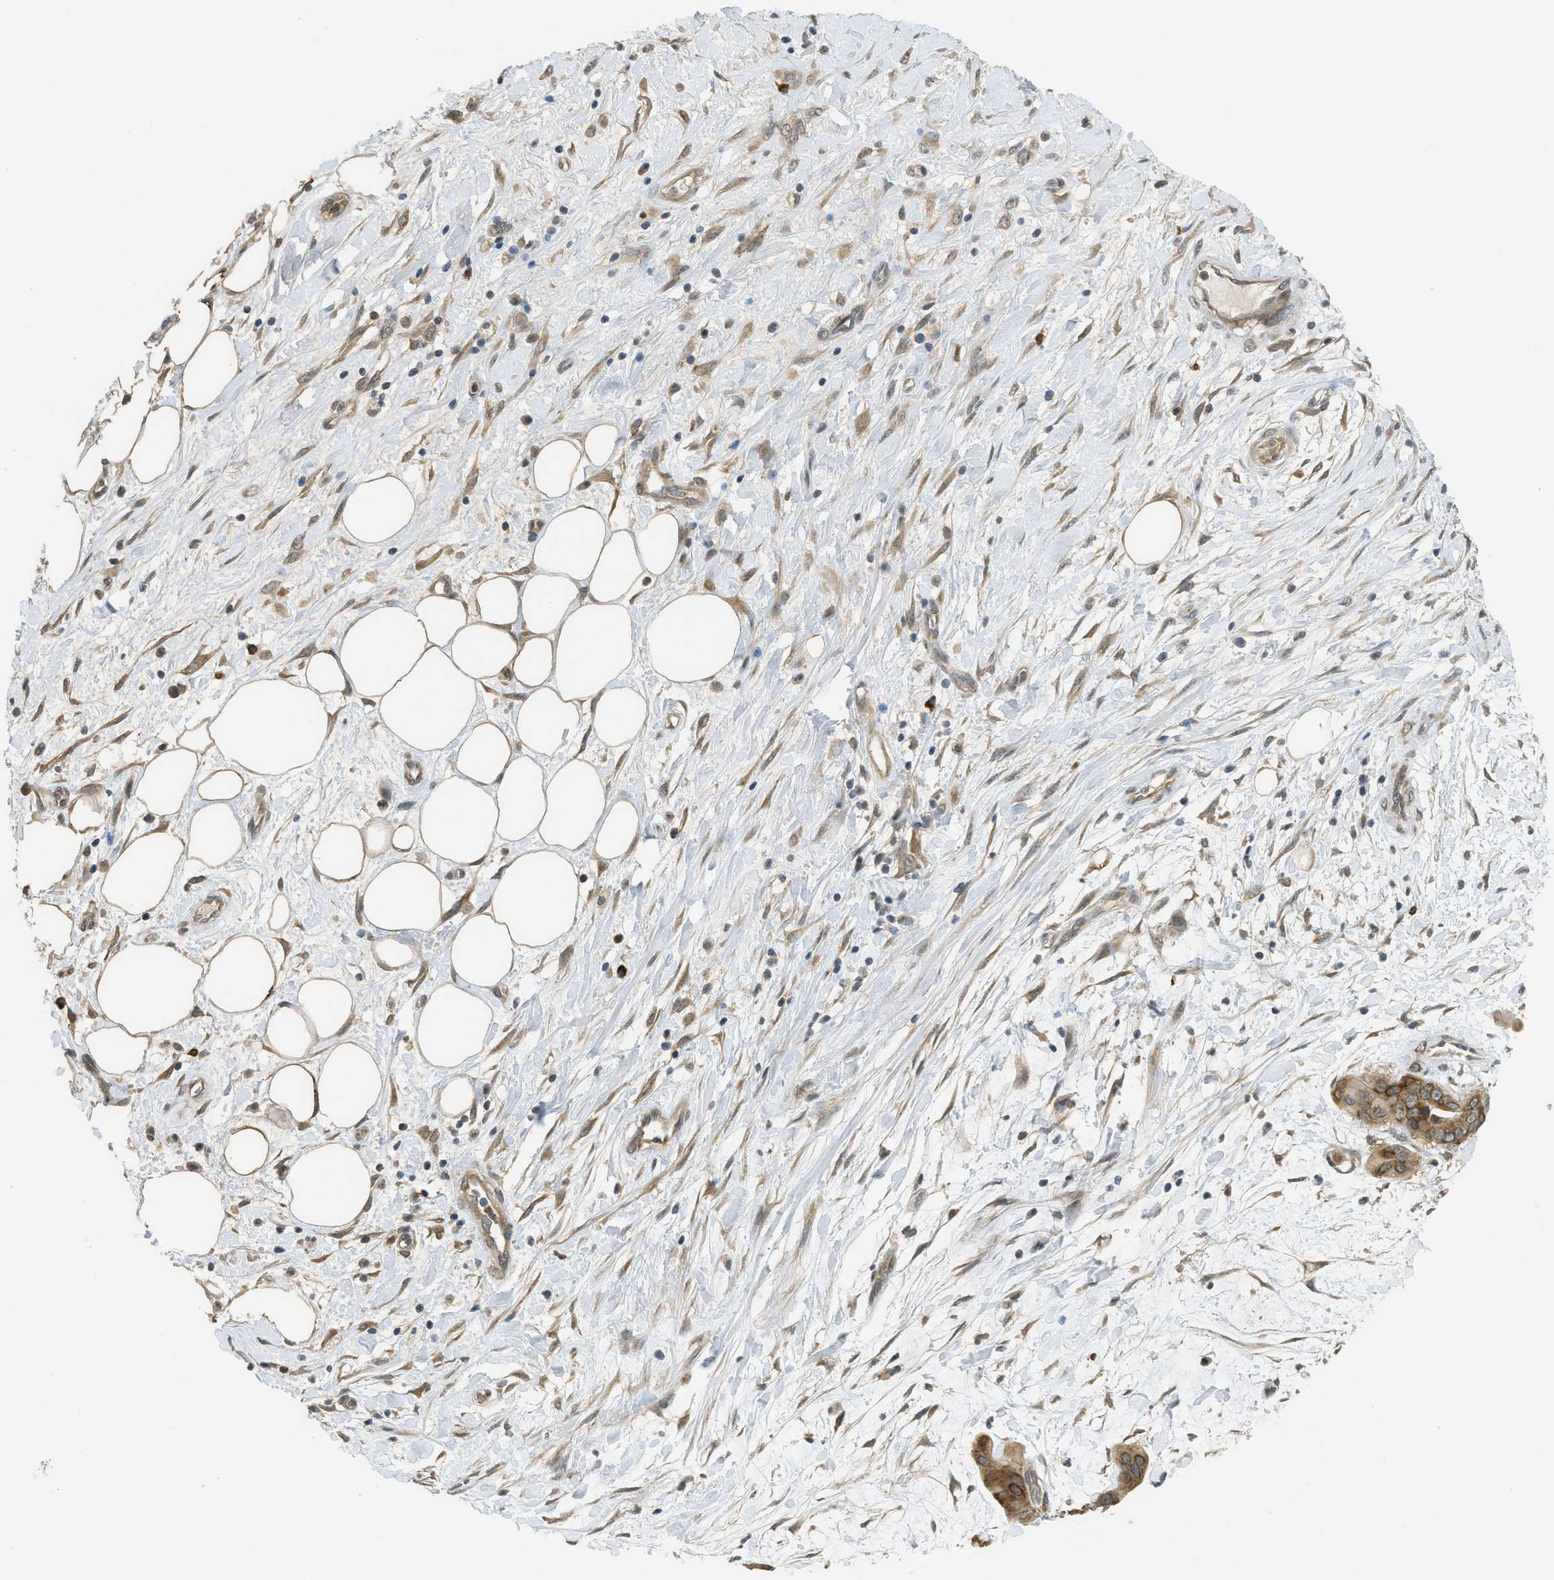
{"staining": {"intensity": "strong", "quantity": ">75%", "location": "cytoplasmic/membranous"}, "tissue": "pancreatic cancer", "cell_type": "Tumor cells", "image_type": "cancer", "snomed": [{"axis": "morphology", "description": "Adenocarcinoma, NOS"}, {"axis": "topography", "description": "Pancreas"}], "caption": "Immunohistochemical staining of human pancreatic adenocarcinoma shows high levels of strong cytoplasmic/membranous positivity in approximately >75% of tumor cells.", "gene": "IGF2BP2", "patient": {"sex": "female", "age": 75}}